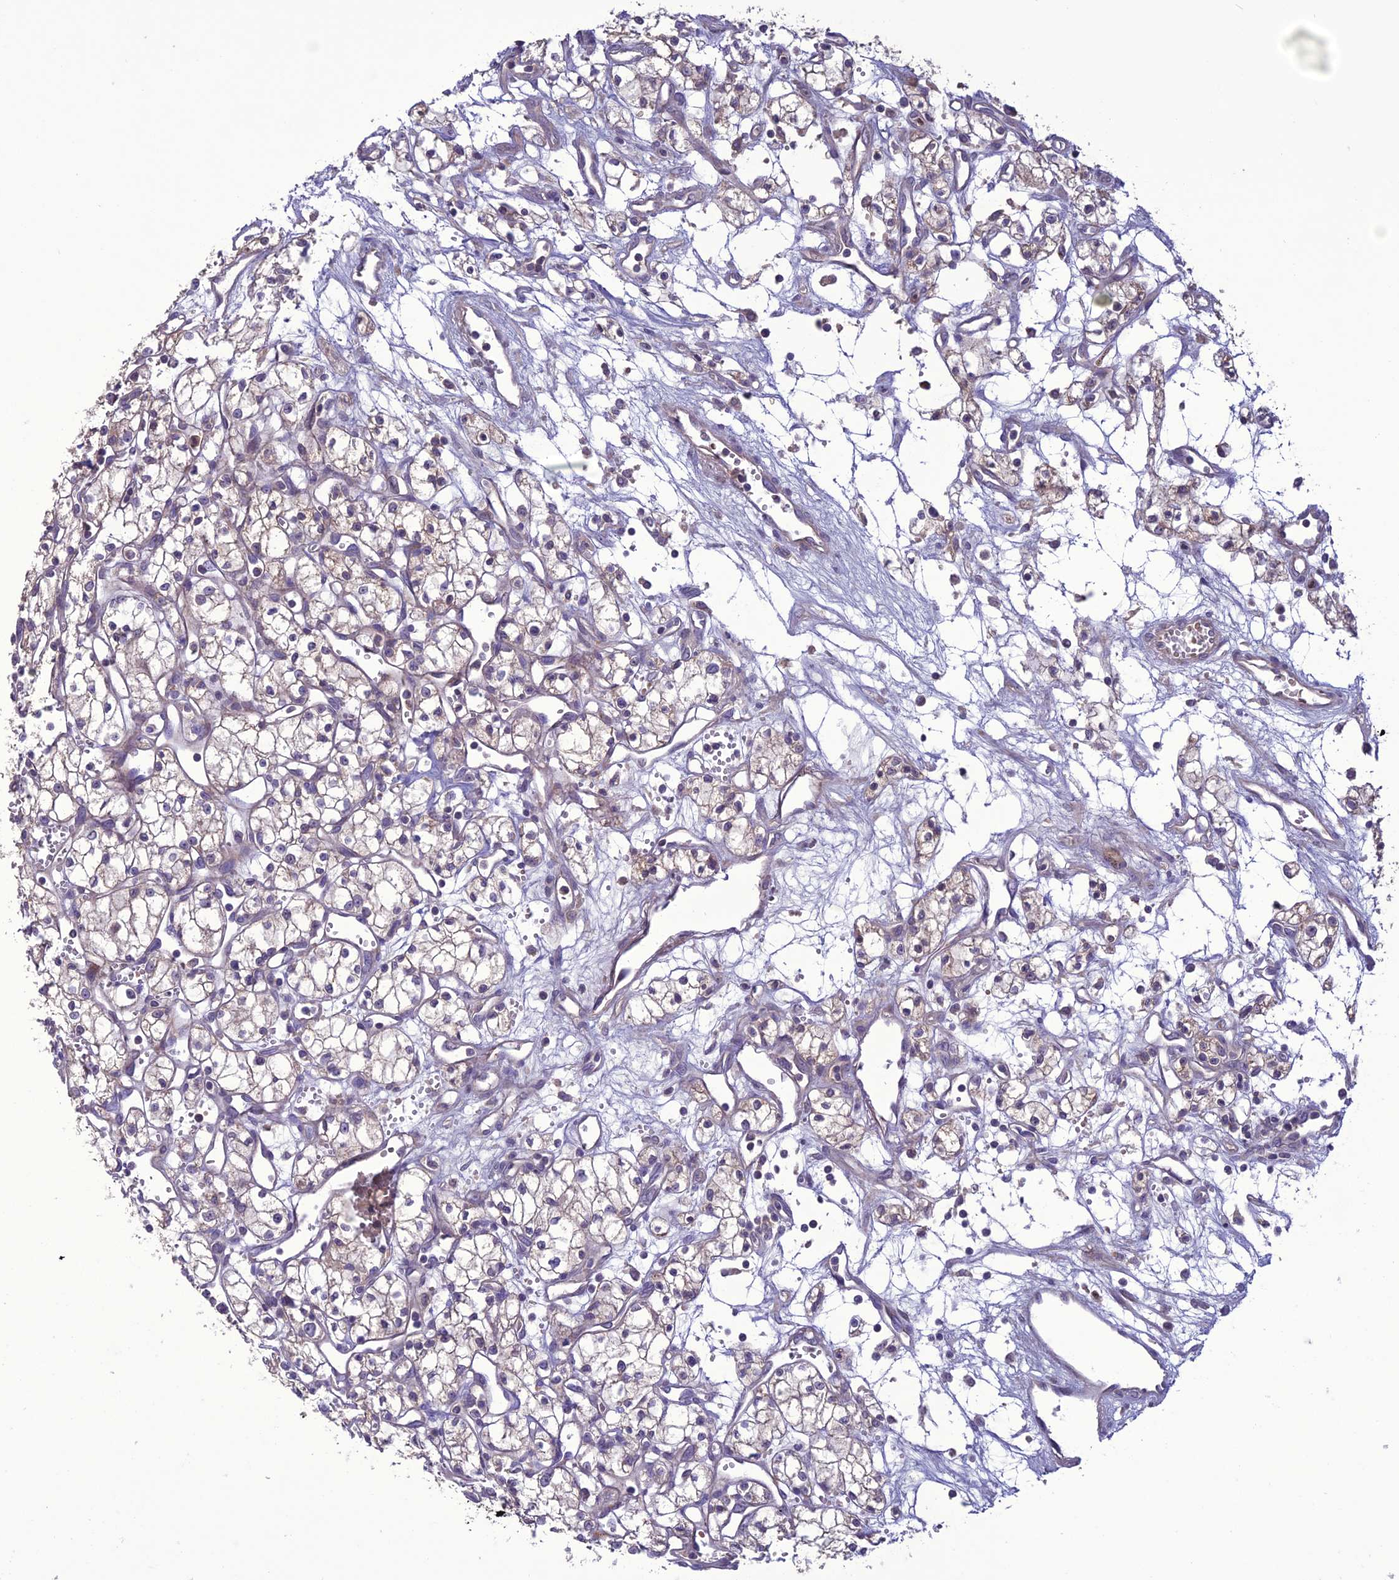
{"staining": {"intensity": "weak", "quantity": "<25%", "location": "cytoplasmic/membranous"}, "tissue": "renal cancer", "cell_type": "Tumor cells", "image_type": "cancer", "snomed": [{"axis": "morphology", "description": "Adenocarcinoma, NOS"}, {"axis": "topography", "description": "Kidney"}], "caption": "Tumor cells are negative for protein expression in human renal cancer.", "gene": "C2orf76", "patient": {"sex": "male", "age": 59}}